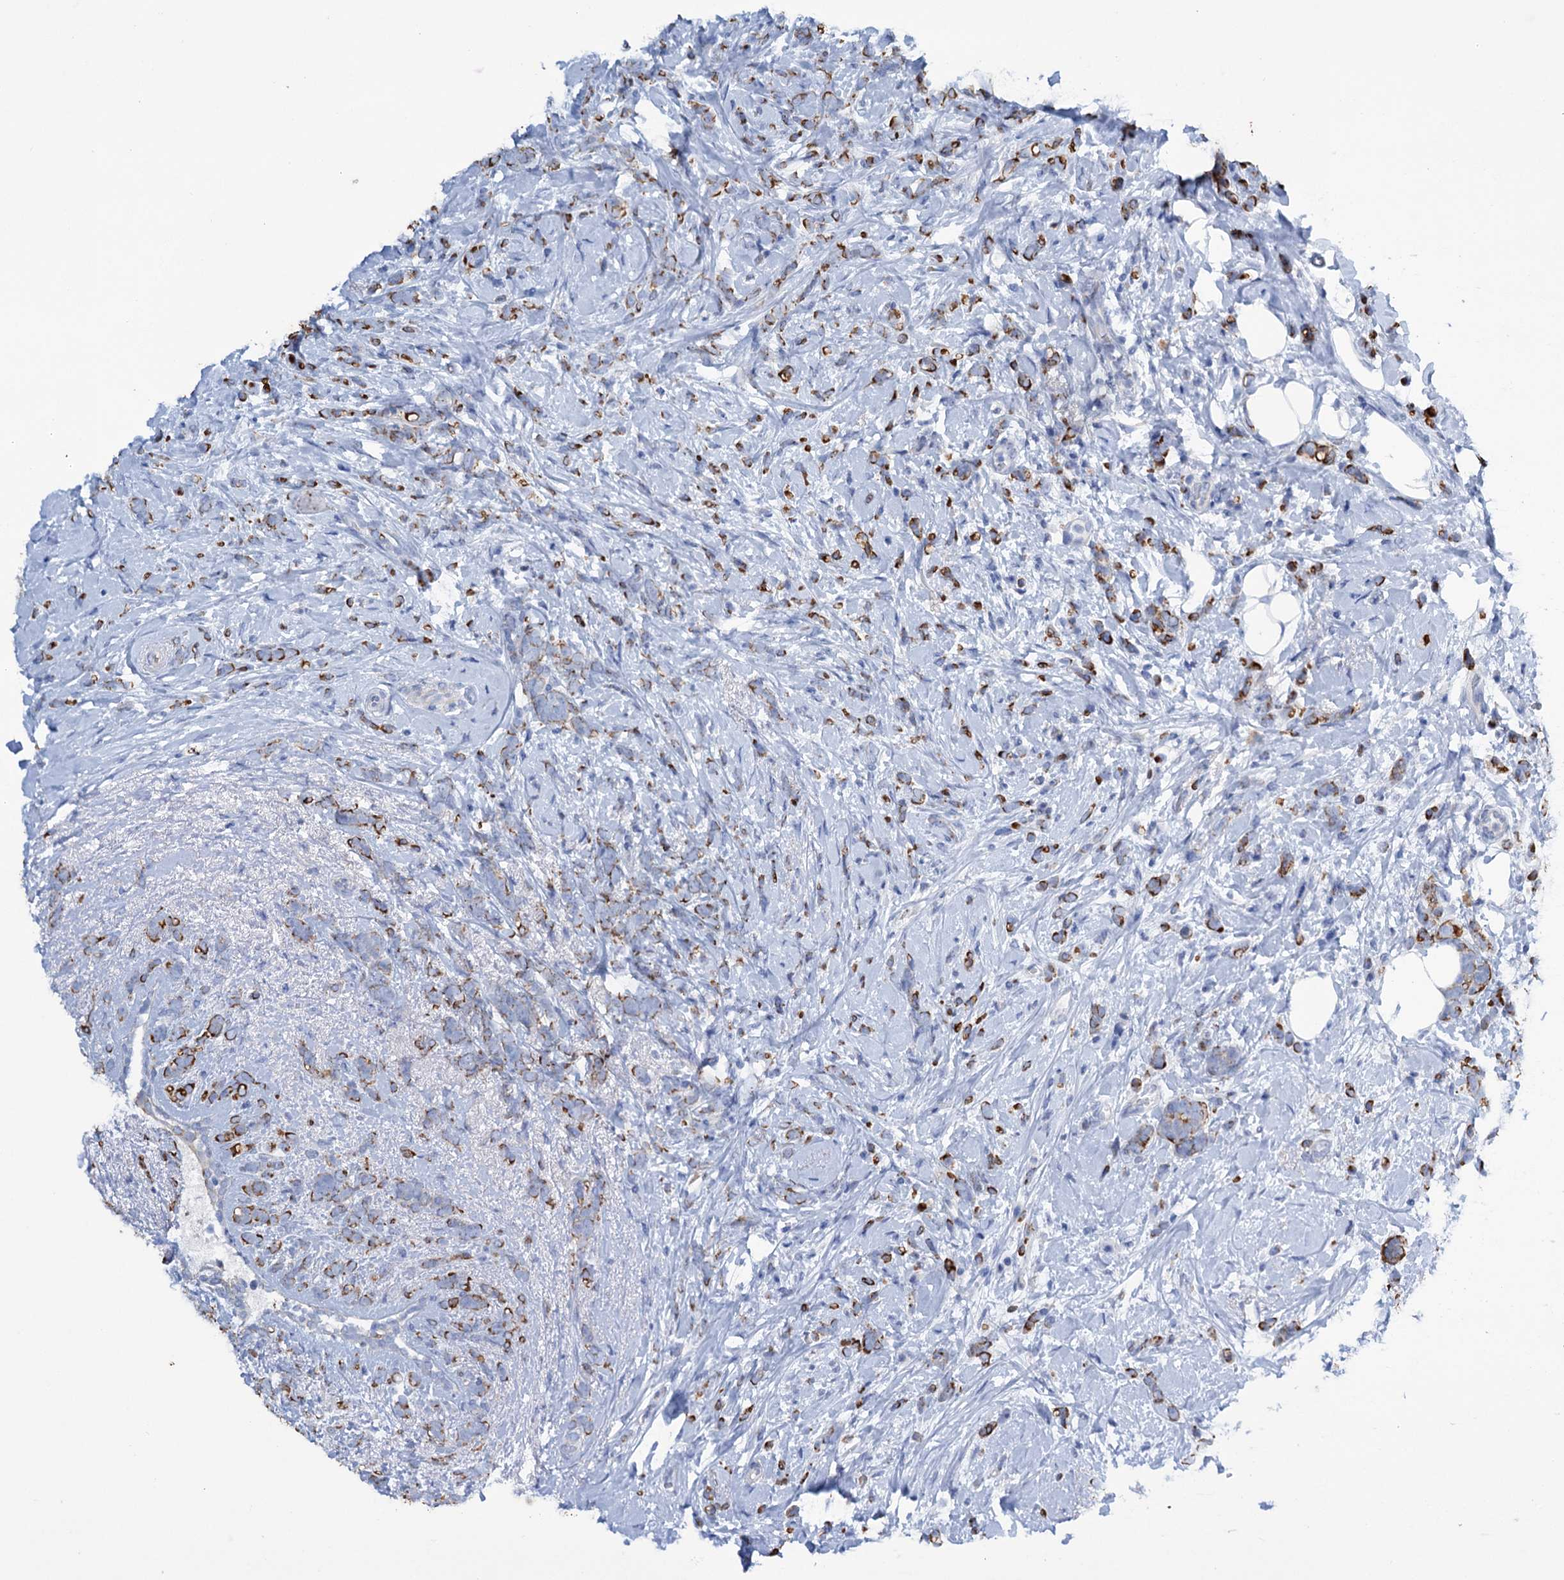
{"staining": {"intensity": "strong", "quantity": "<25%", "location": "cytoplasmic/membranous"}, "tissue": "breast cancer", "cell_type": "Tumor cells", "image_type": "cancer", "snomed": [{"axis": "morphology", "description": "Lobular carcinoma"}, {"axis": "topography", "description": "Breast"}], "caption": "Immunohistochemistry (IHC) photomicrograph of human breast cancer (lobular carcinoma) stained for a protein (brown), which exhibits medium levels of strong cytoplasmic/membranous expression in about <25% of tumor cells.", "gene": "FAAP20", "patient": {"sex": "female", "age": 58}}